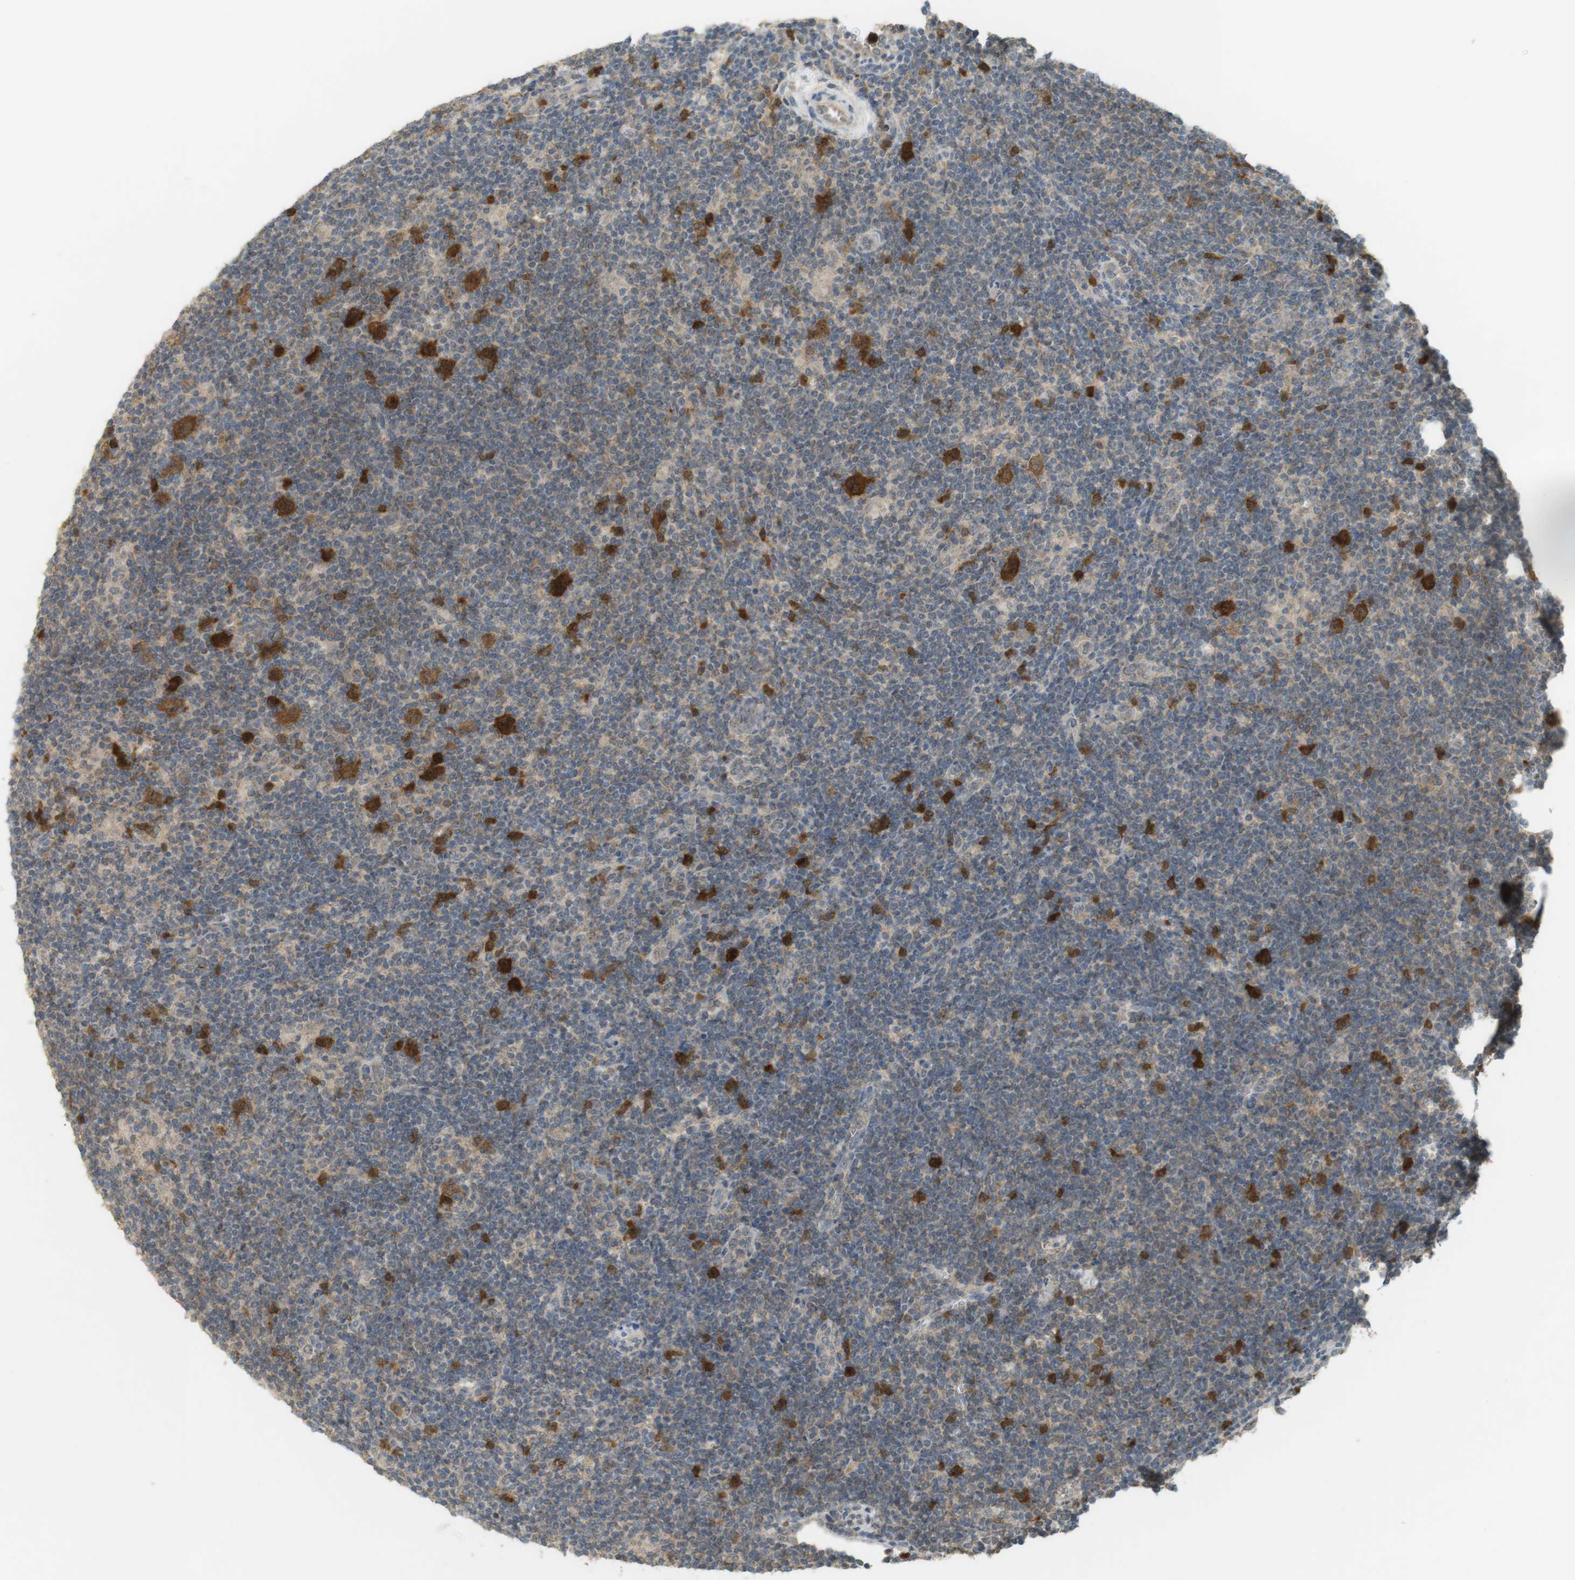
{"staining": {"intensity": "strong", "quantity": ">75%", "location": "cytoplasmic/membranous"}, "tissue": "lymphoma", "cell_type": "Tumor cells", "image_type": "cancer", "snomed": [{"axis": "morphology", "description": "Hodgkin's disease, NOS"}, {"axis": "topography", "description": "Lymph node"}], "caption": "Hodgkin's disease stained with a brown dye demonstrates strong cytoplasmic/membranous positive staining in about >75% of tumor cells.", "gene": "TTK", "patient": {"sex": "female", "age": 57}}